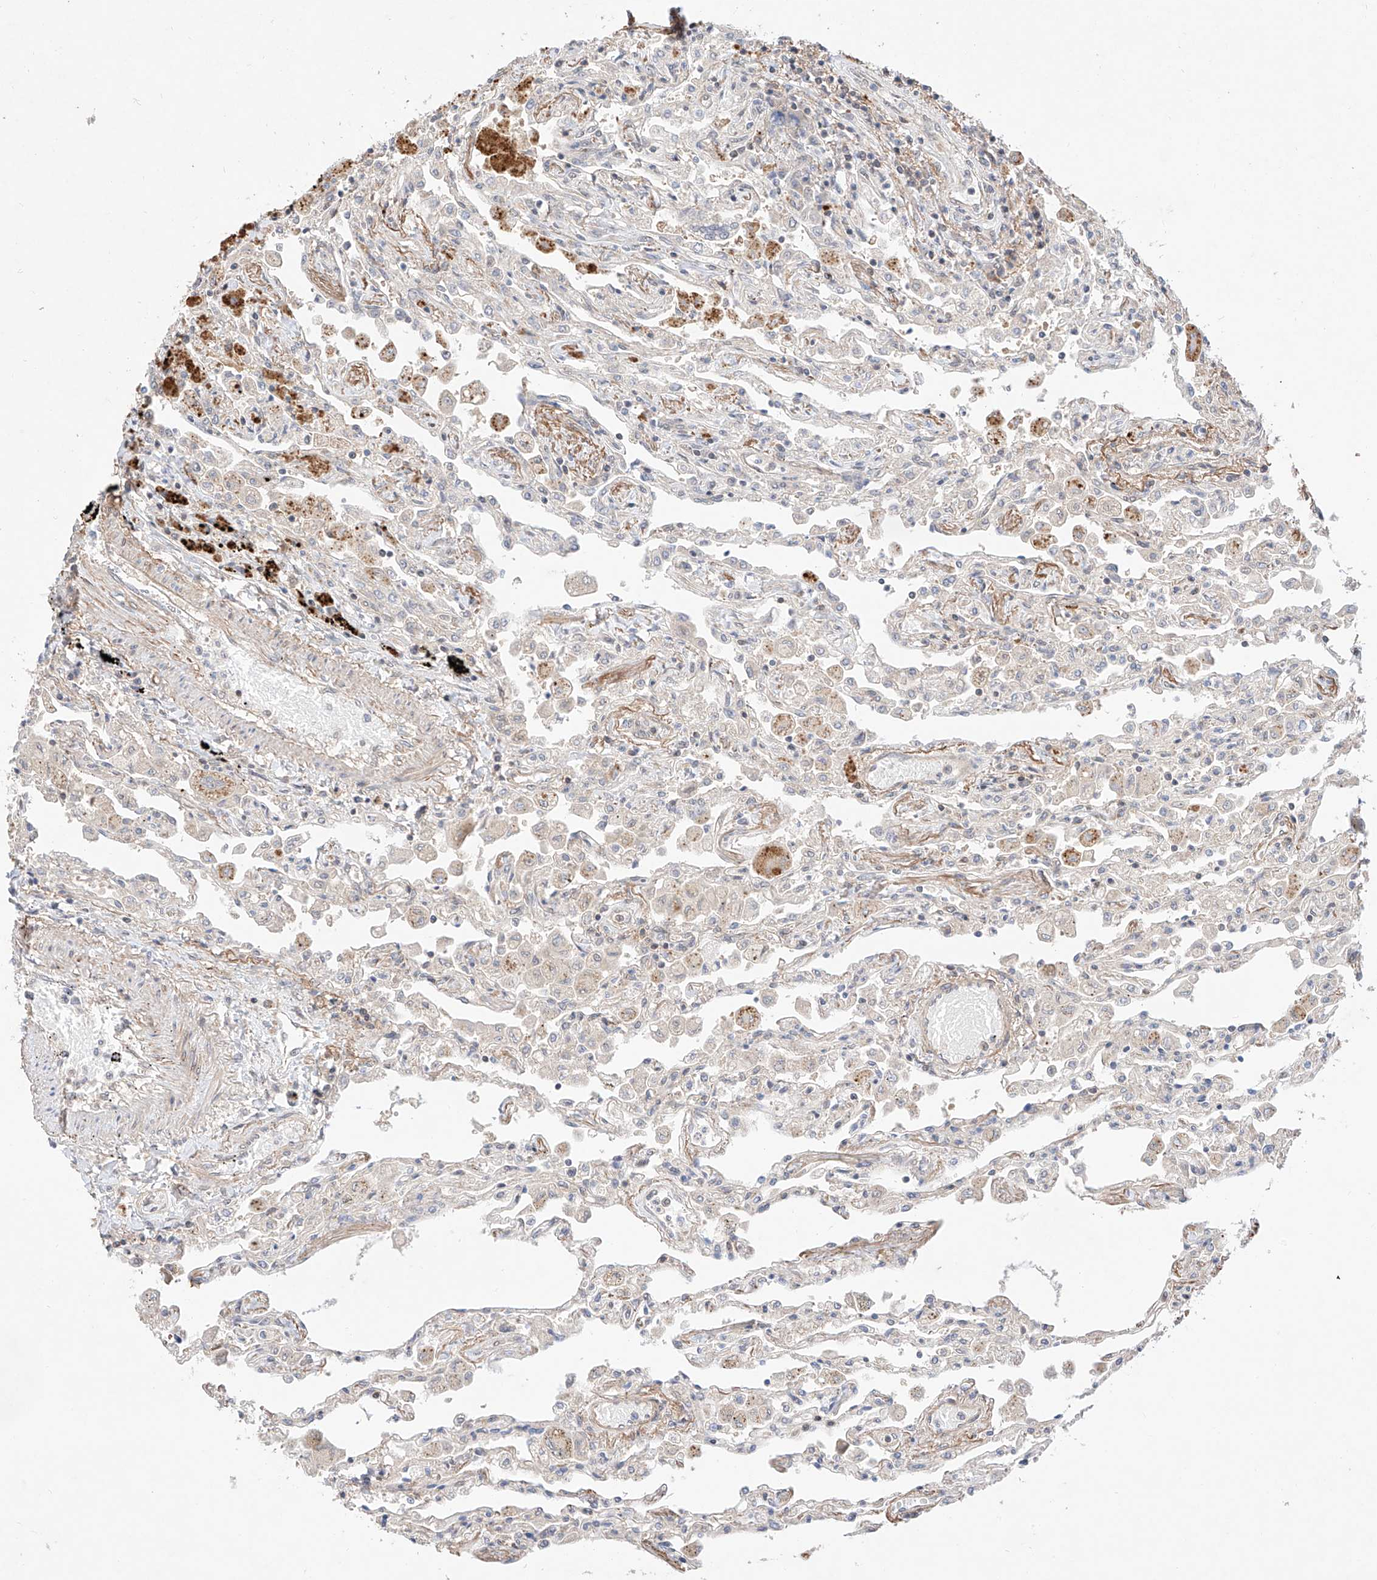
{"staining": {"intensity": "negative", "quantity": "none", "location": "none"}, "tissue": "lung", "cell_type": "Alveolar cells", "image_type": "normal", "snomed": [{"axis": "morphology", "description": "Normal tissue, NOS"}, {"axis": "topography", "description": "Bronchus"}, {"axis": "topography", "description": "Lung"}], "caption": "Lung stained for a protein using immunohistochemistry (IHC) shows no expression alveolar cells.", "gene": "TSR2", "patient": {"sex": "female", "age": 49}}